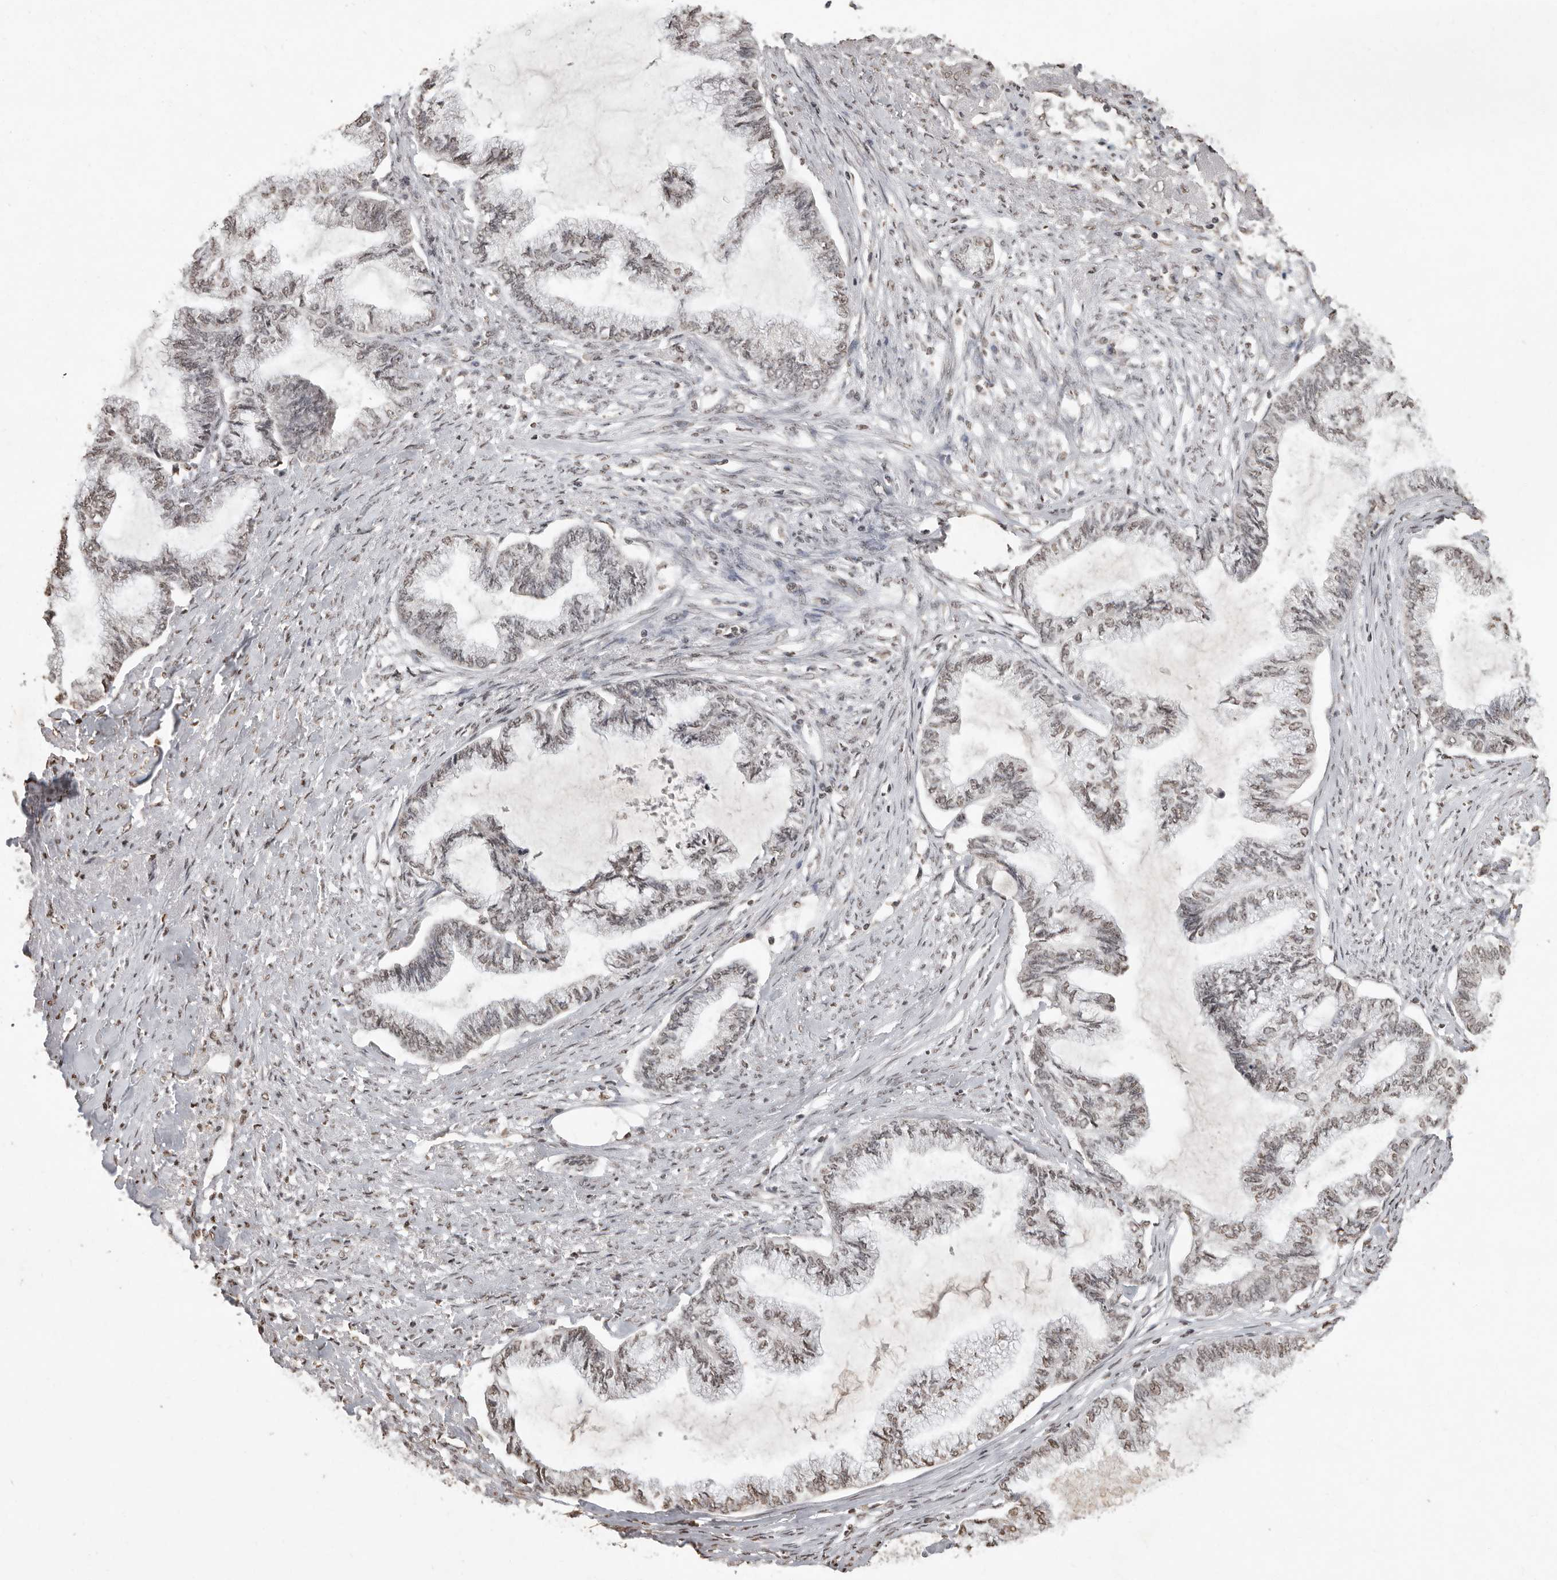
{"staining": {"intensity": "weak", "quantity": "25%-75%", "location": "nuclear"}, "tissue": "endometrial cancer", "cell_type": "Tumor cells", "image_type": "cancer", "snomed": [{"axis": "morphology", "description": "Adenocarcinoma, NOS"}, {"axis": "topography", "description": "Endometrium"}], "caption": "A histopathology image of adenocarcinoma (endometrial) stained for a protein exhibits weak nuclear brown staining in tumor cells.", "gene": "WDR45", "patient": {"sex": "female", "age": 86}}